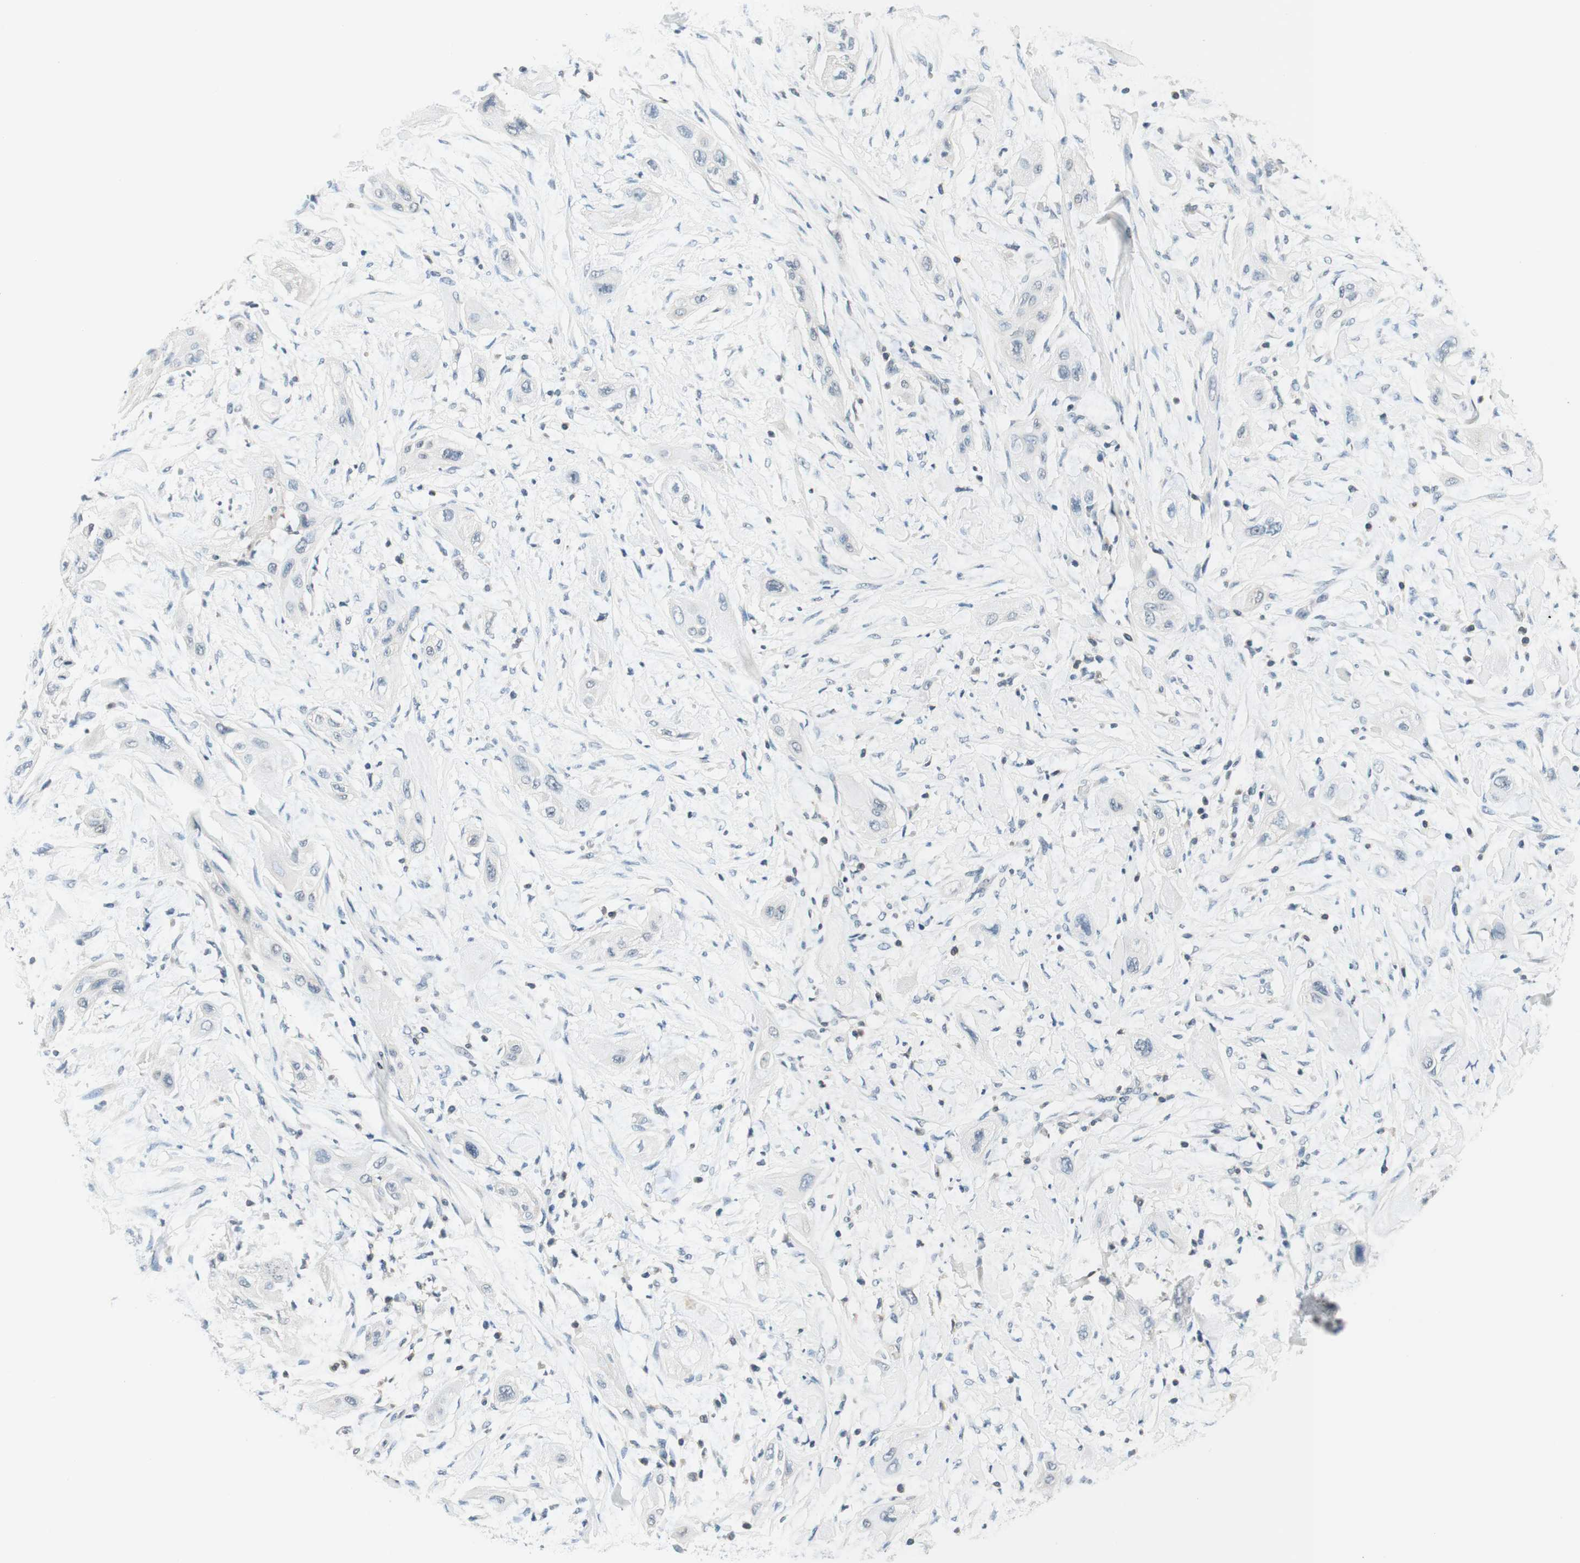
{"staining": {"intensity": "negative", "quantity": "none", "location": "none"}, "tissue": "lung cancer", "cell_type": "Tumor cells", "image_type": "cancer", "snomed": [{"axis": "morphology", "description": "Squamous cell carcinoma, NOS"}, {"axis": "topography", "description": "Lung"}], "caption": "IHC of human lung cancer (squamous cell carcinoma) displays no expression in tumor cells. (DAB (3,3'-diaminobenzidine) immunohistochemistry (IHC) with hematoxylin counter stain).", "gene": "WIPF1", "patient": {"sex": "female", "age": 47}}